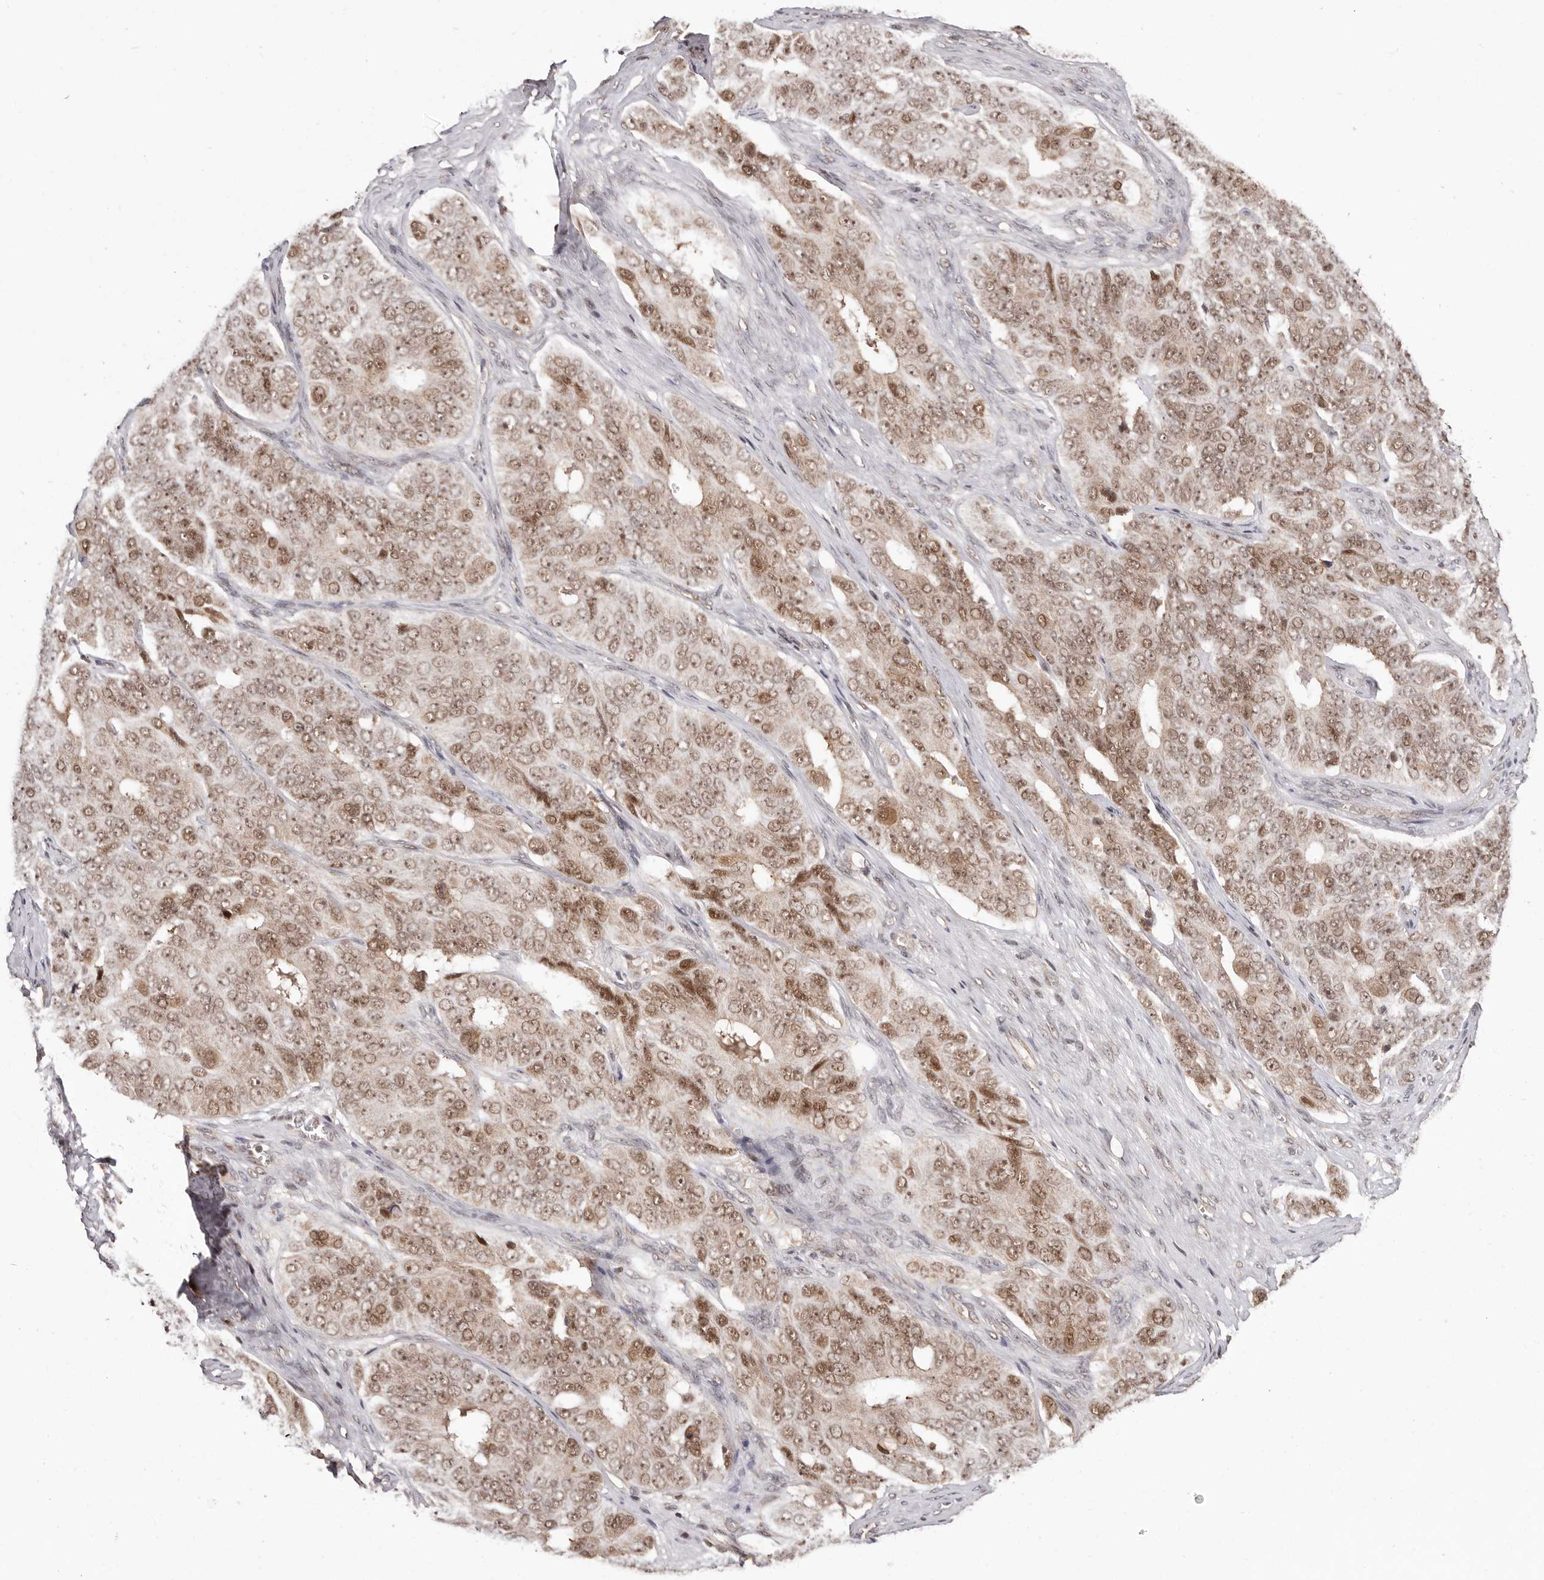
{"staining": {"intensity": "moderate", "quantity": ">75%", "location": "cytoplasmic/membranous,nuclear"}, "tissue": "ovarian cancer", "cell_type": "Tumor cells", "image_type": "cancer", "snomed": [{"axis": "morphology", "description": "Carcinoma, endometroid"}, {"axis": "topography", "description": "Ovary"}], "caption": "Immunohistochemistry of ovarian cancer exhibits medium levels of moderate cytoplasmic/membranous and nuclear positivity in approximately >75% of tumor cells.", "gene": "MED8", "patient": {"sex": "female", "age": 51}}